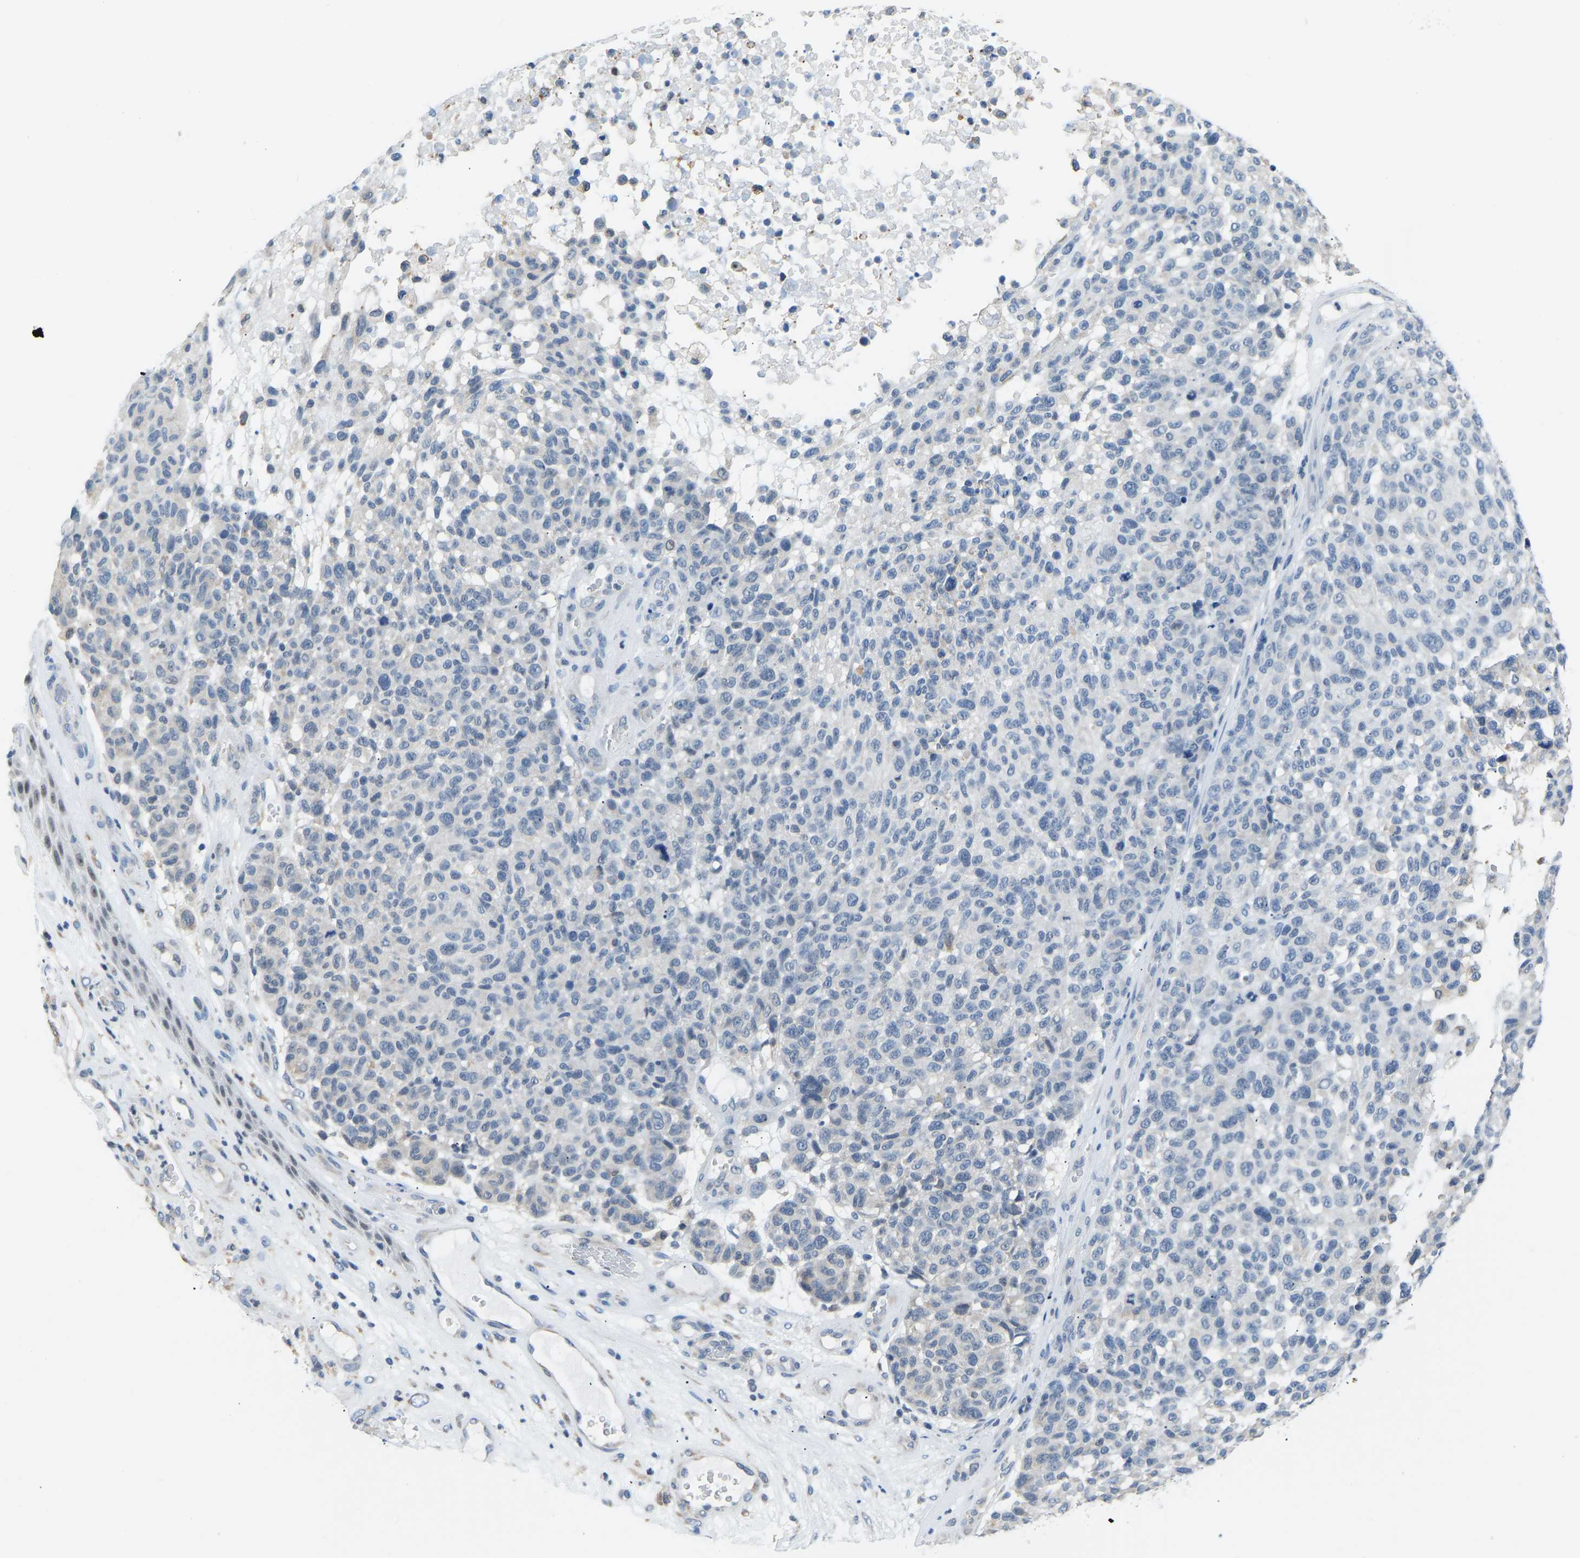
{"staining": {"intensity": "negative", "quantity": "none", "location": "none"}, "tissue": "melanoma", "cell_type": "Tumor cells", "image_type": "cancer", "snomed": [{"axis": "morphology", "description": "Malignant melanoma, NOS"}, {"axis": "topography", "description": "Skin"}], "caption": "This is an immunohistochemistry (IHC) photomicrograph of malignant melanoma. There is no expression in tumor cells.", "gene": "VRK1", "patient": {"sex": "male", "age": 59}}